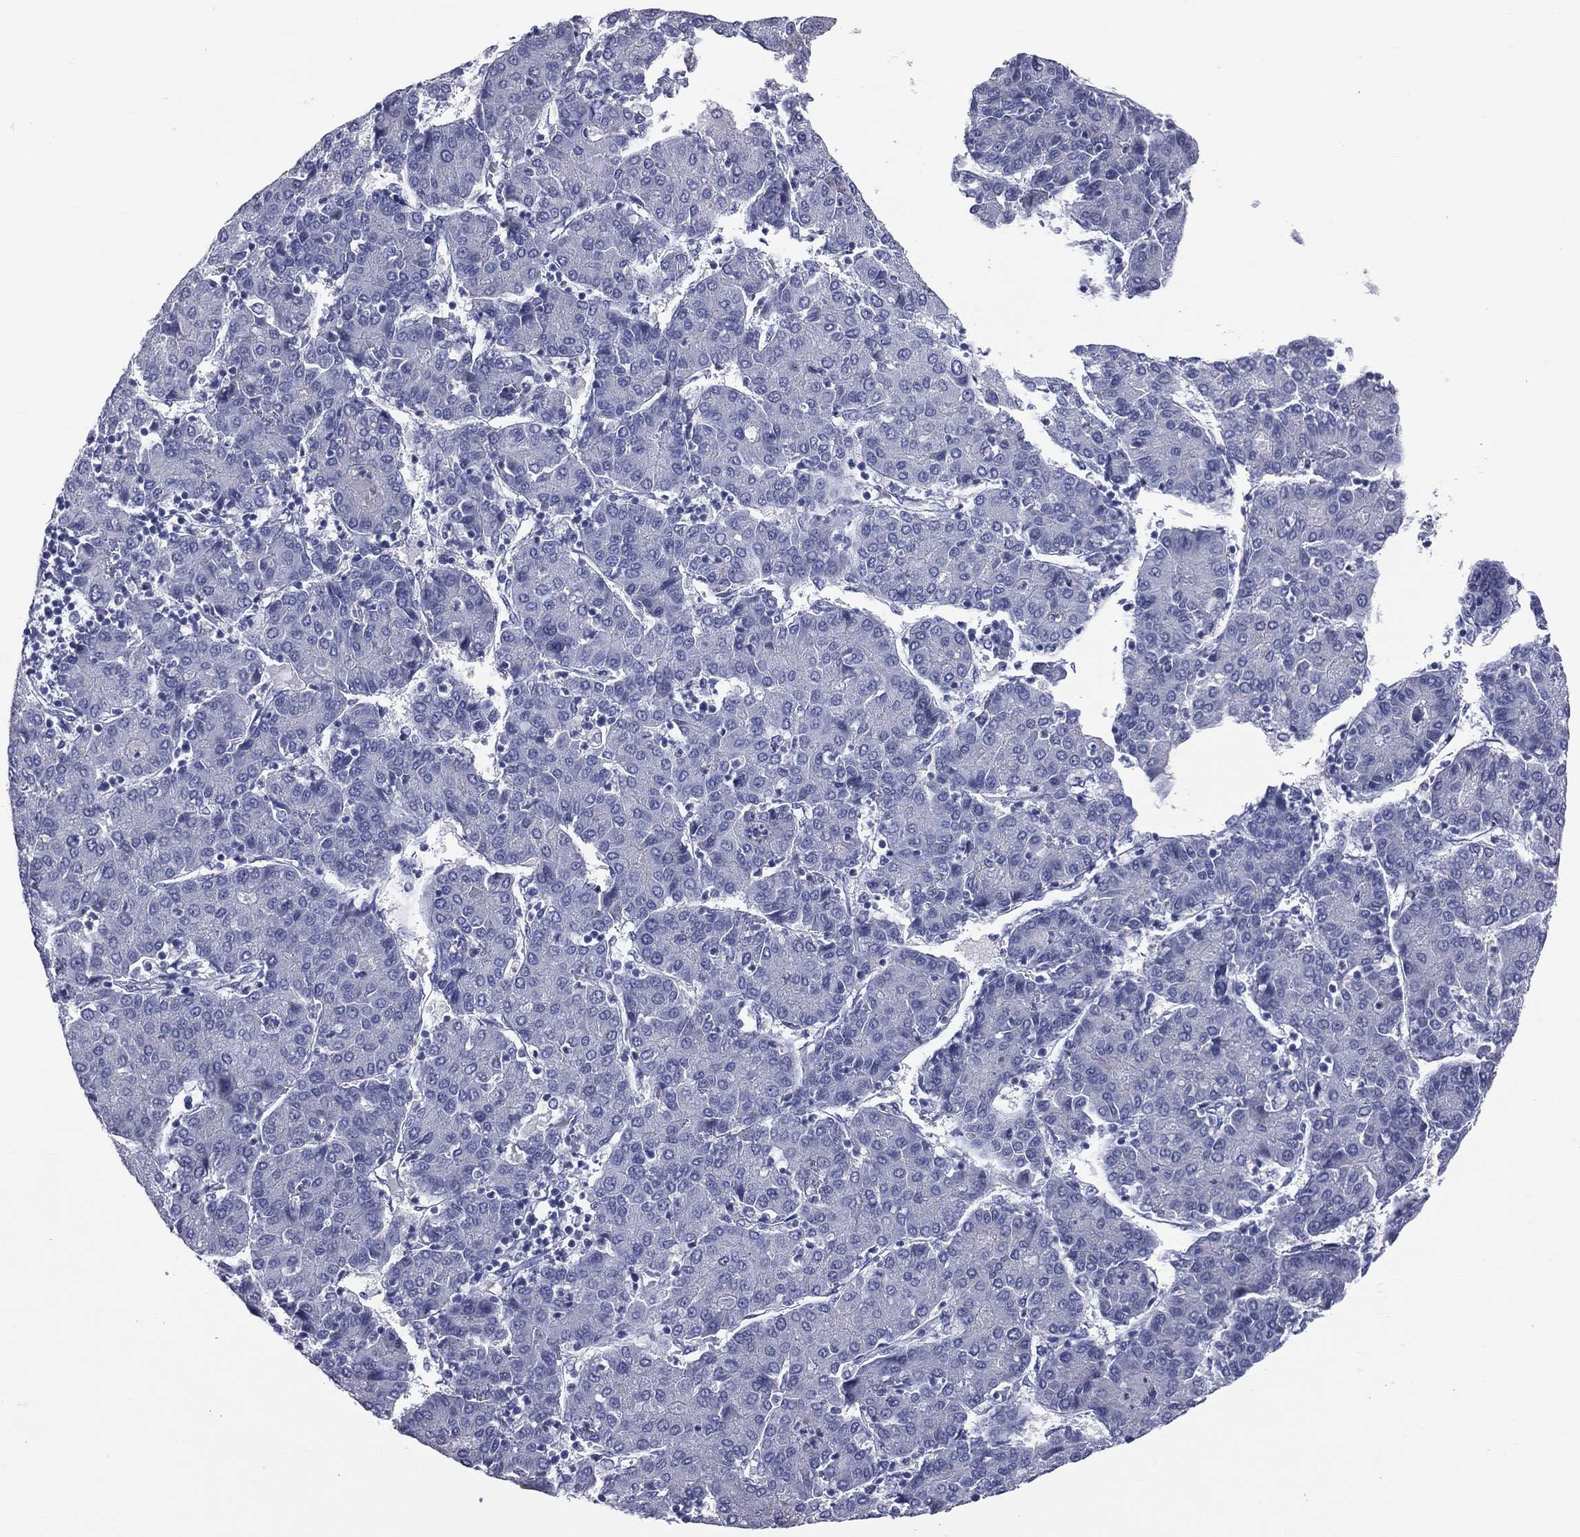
{"staining": {"intensity": "negative", "quantity": "none", "location": "none"}, "tissue": "liver cancer", "cell_type": "Tumor cells", "image_type": "cancer", "snomed": [{"axis": "morphology", "description": "Carcinoma, Hepatocellular, NOS"}, {"axis": "topography", "description": "Liver"}], "caption": "Tumor cells are negative for brown protein staining in liver cancer (hepatocellular carcinoma).", "gene": "MLN", "patient": {"sex": "male", "age": 65}}